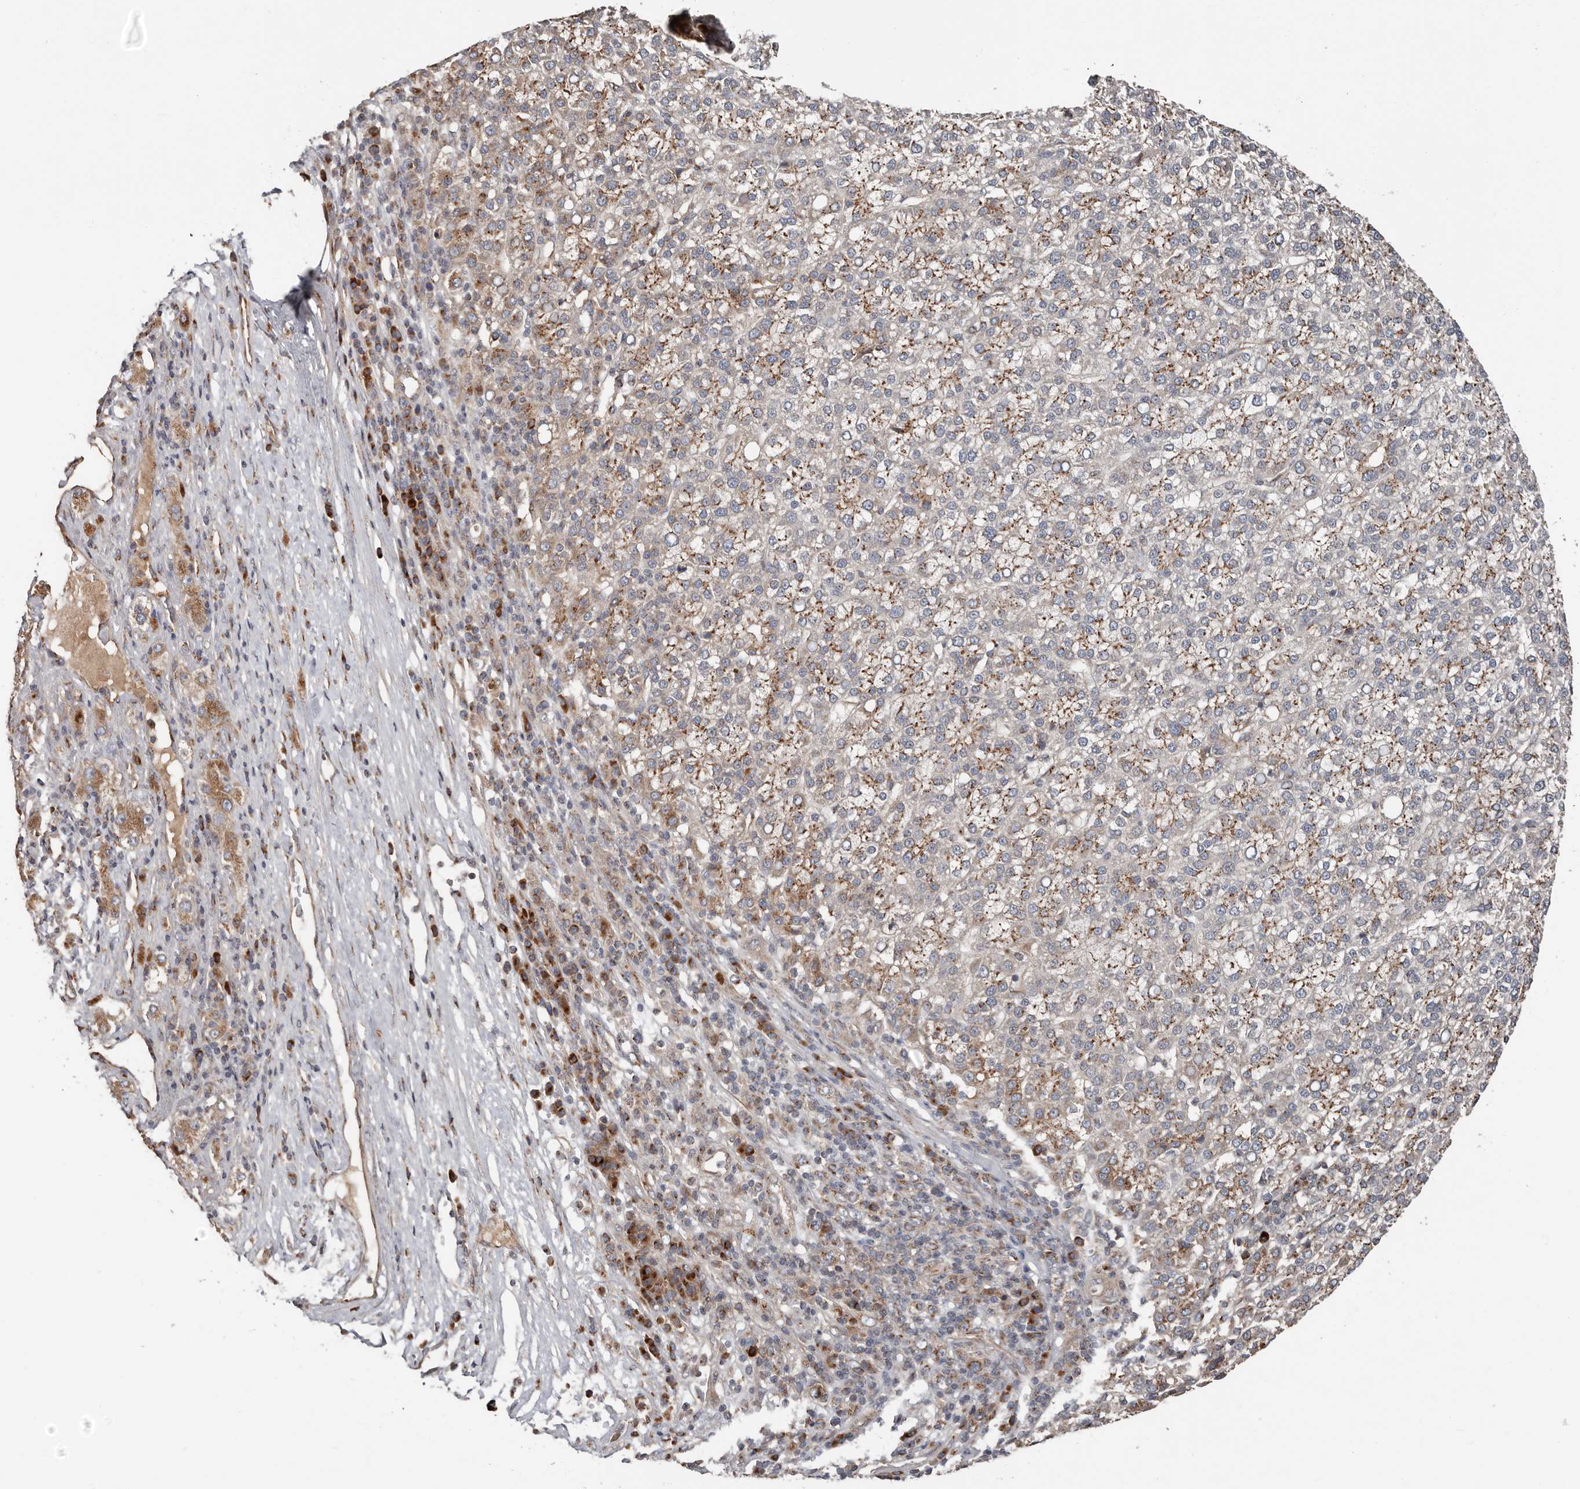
{"staining": {"intensity": "moderate", "quantity": ">75%", "location": "cytoplasmic/membranous"}, "tissue": "liver cancer", "cell_type": "Tumor cells", "image_type": "cancer", "snomed": [{"axis": "morphology", "description": "Carcinoma, Hepatocellular, NOS"}, {"axis": "topography", "description": "Liver"}], "caption": "An image showing moderate cytoplasmic/membranous expression in approximately >75% of tumor cells in hepatocellular carcinoma (liver), as visualized by brown immunohistochemical staining.", "gene": "COG1", "patient": {"sex": "female", "age": 58}}